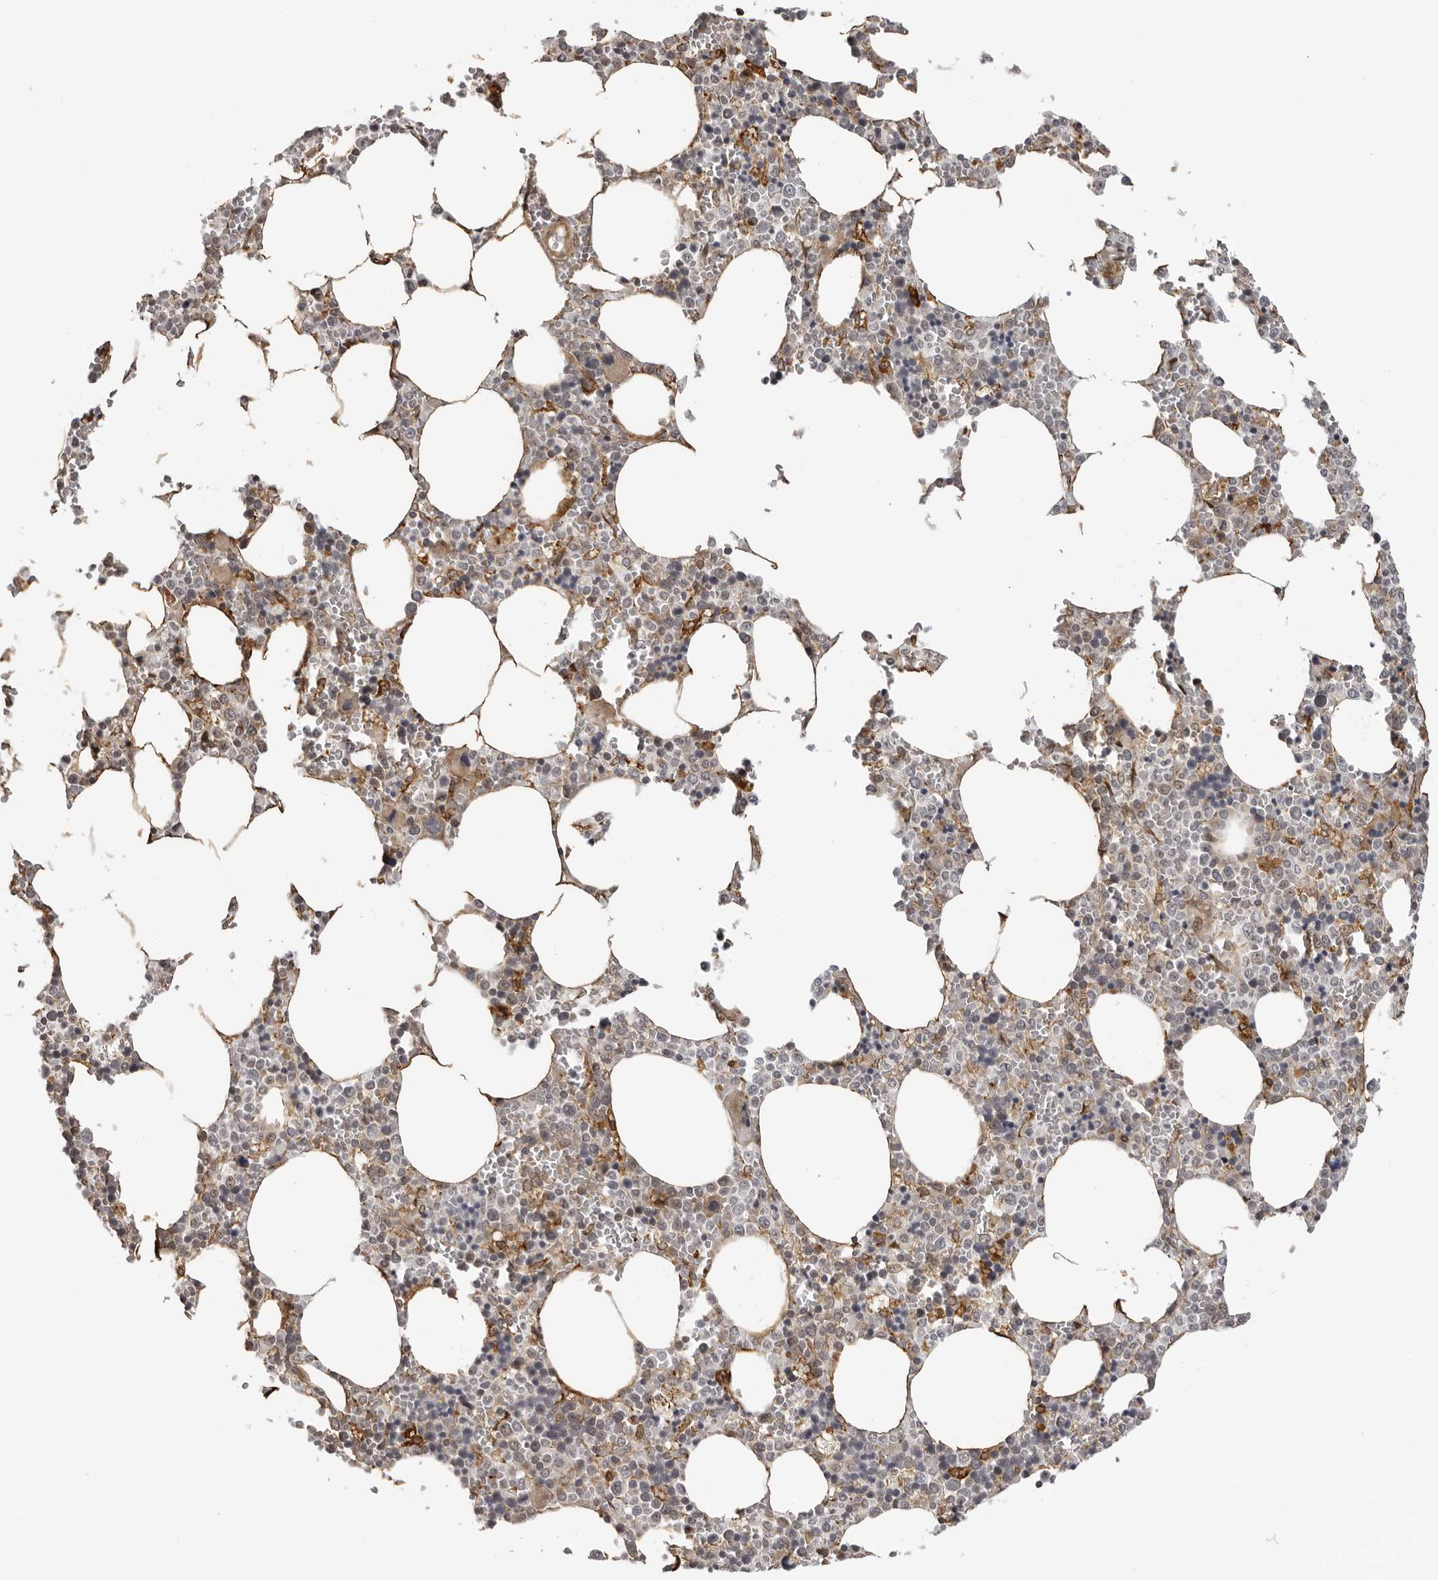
{"staining": {"intensity": "weak", "quantity": ">75%", "location": "cytoplasmic/membranous"}, "tissue": "bone marrow", "cell_type": "Hematopoietic cells", "image_type": "normal", "snomed": [{"axis": "morphology", "description": "Normal tissue, NOS"}, {"axis": "topography", "description": "Bone marrow"}], "caption": "Hematopoietic cells demonstrate low levels of weak cytoplasmic/membranous expression in about >75% of cells in benign human bone marrow. (Brightfield microscopy of DAB IHC at high magnification).", "gene": "DNAH14", "patient": {"sex": "male", "age": 70}}